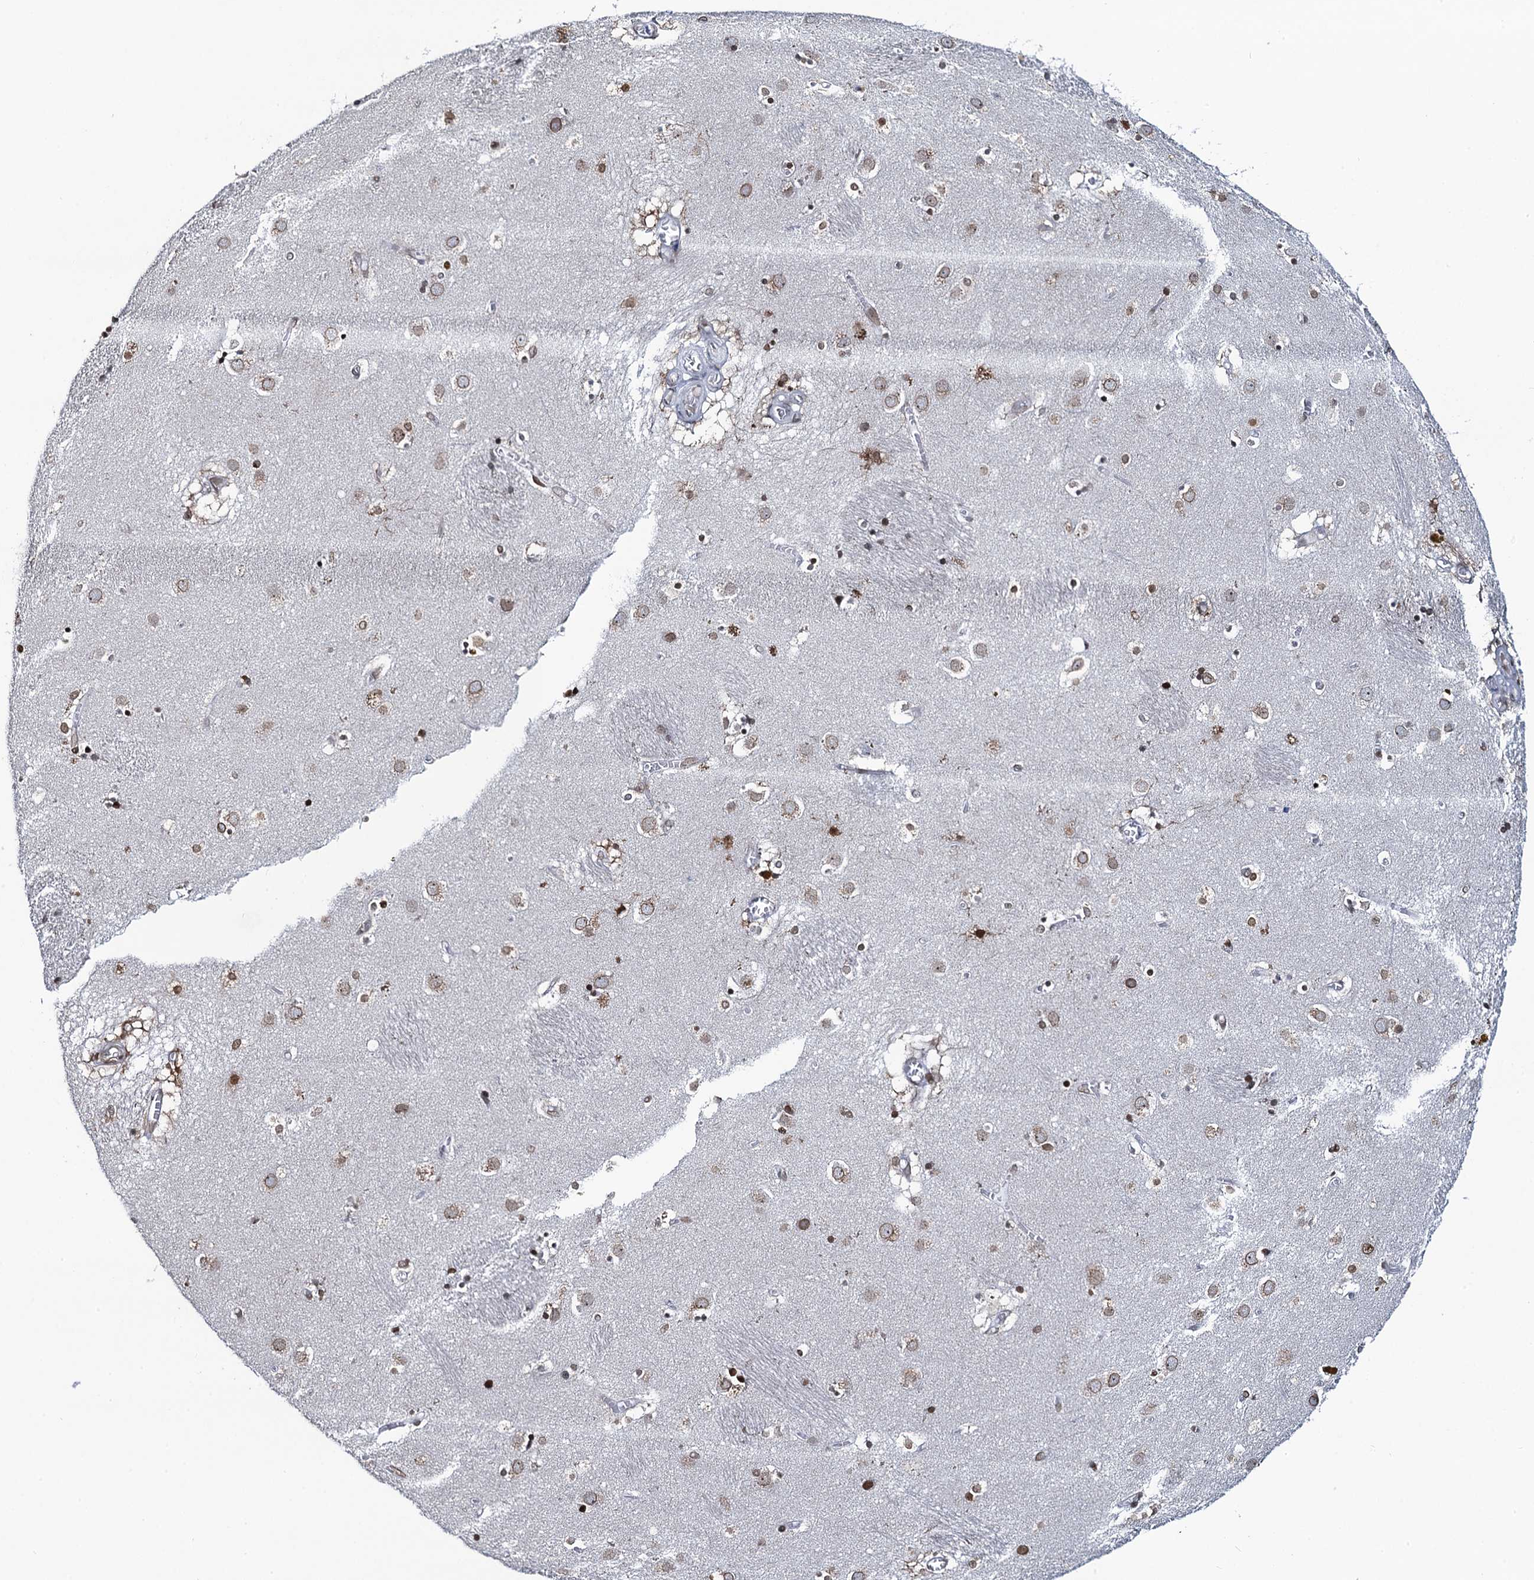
{"staining": {"intensity": "moderate", "quantity": "<25%", "location": "nuclear"}, "tissue": "caudate", "cell_type": "Glial cells", "image_type": "normal", "snomed": [{"axis": "morphology", "description": "Normal tissue, NOS"}, {"axis": "topography", "description": "Lateral ventricle wall"}], "caption": "Immunohistochemistry staining of normal caudate, which reveals low levels of moderate nuclear staining in approximately <25% of glial cells indicating moderate nuclear protein staining. The staining was performed using DAB (brown) for protein detection and nuclei were counterstained in hematoxylin (blue).", "gene": "TOX3", "patient": {"sex": "male", "age": 70}}